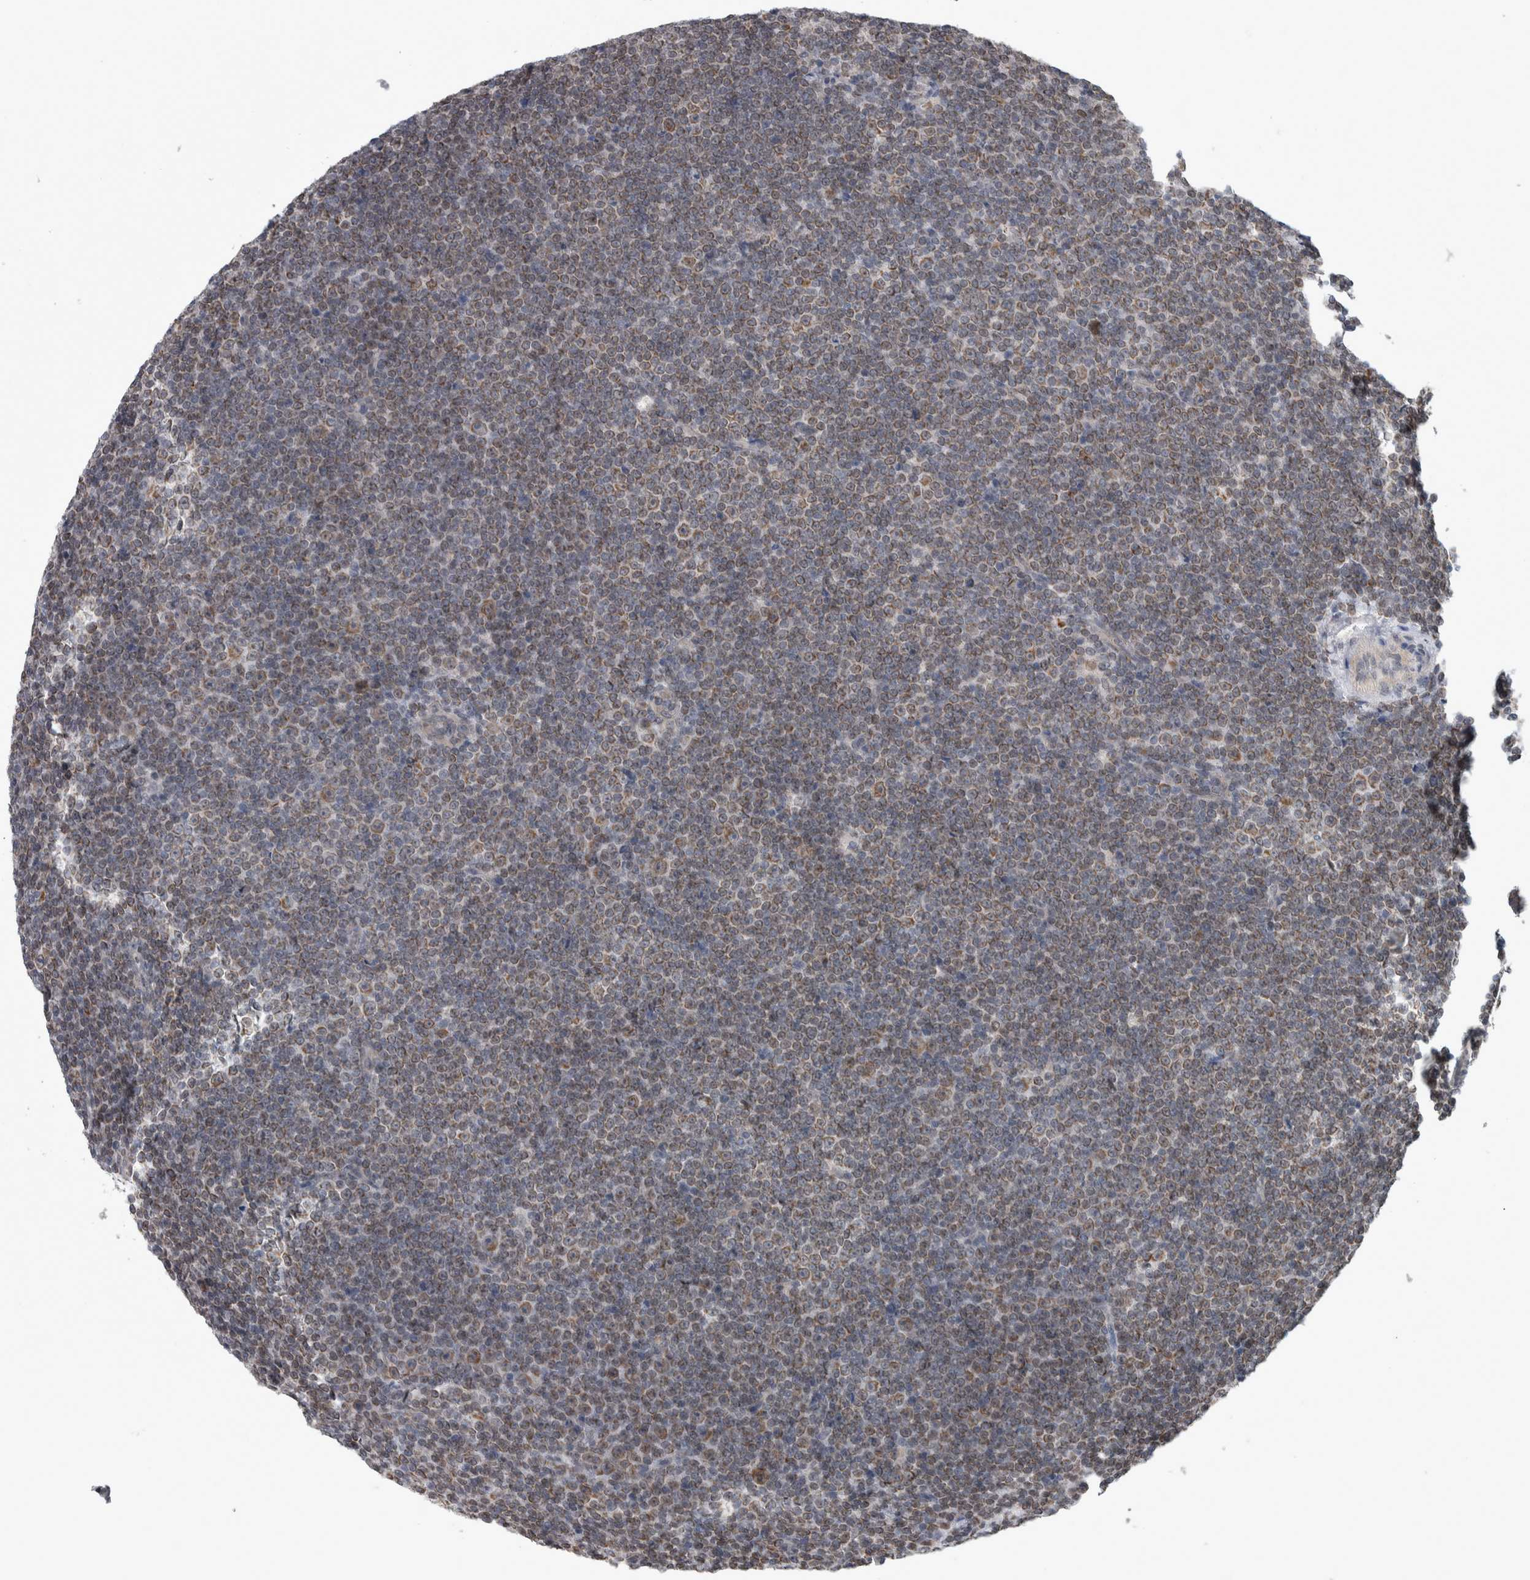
{"staining": {"intensity": "weak", "quantity": ">75%", "location": "cytoplasmic/membranous"}, "tissue": "lymphoma", "cell_type": "Tumor cells", "image_type": "cancer", "snomed": [{"axis": "morphology", "description": "Malignant lymphoma, non-Hodgkin's type, Low grade"}, {"axis": "topography", "description": "Lymph node"}], "caption": "Human lymphoma stained for a protein (brown) exhibits weak cytoplasmic/membranous positive staining in about >75% of tumor cells.", "gene": "CWC27", "patient": {"sex": "female", "age": 67}}